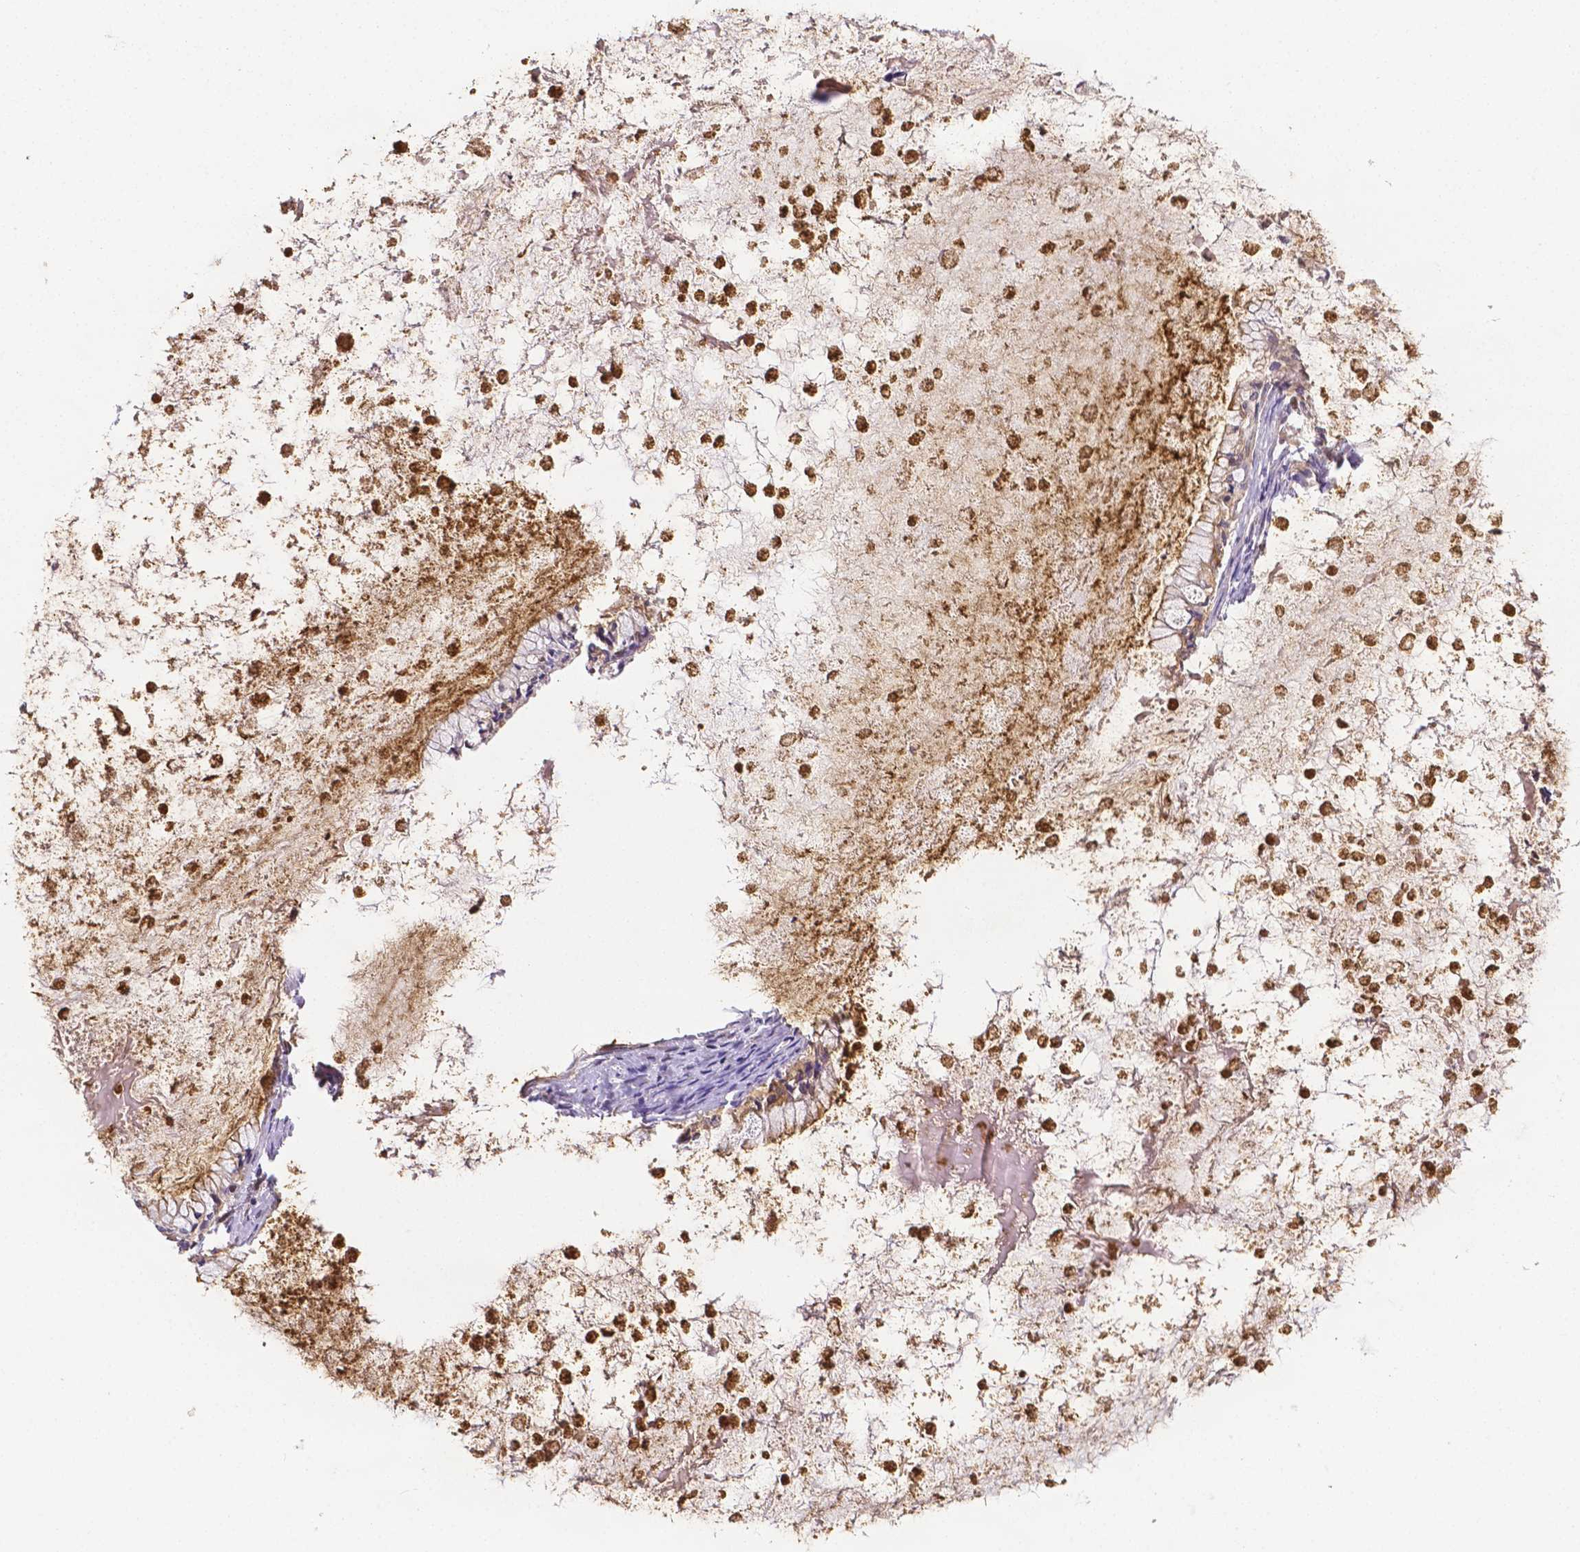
{"staining": {"intensity": "negative", "quantity": "none", "location": "none"}, "tissue": "ovarian cancer", "cell_type": "Tumor cells", "image_type": "cancer", "snomed": [{"axis": "morphology", "description": "Cystadenocarcinoma, mucinous, NOS"}, {"axis": "topography", "description": "Ovary"}], "caption": "Tumor cells show no significant protein positivity in ovarian mucinous cystadenocarcinoma. Brightfield microscopy of IHC stained with DAB (3,3'-diaminobenzidine) (brown) and hematoxylin (blue), captured at high magnification.", "gene": "NXPH2", "patient": {"sex": "female", "age": 67}}